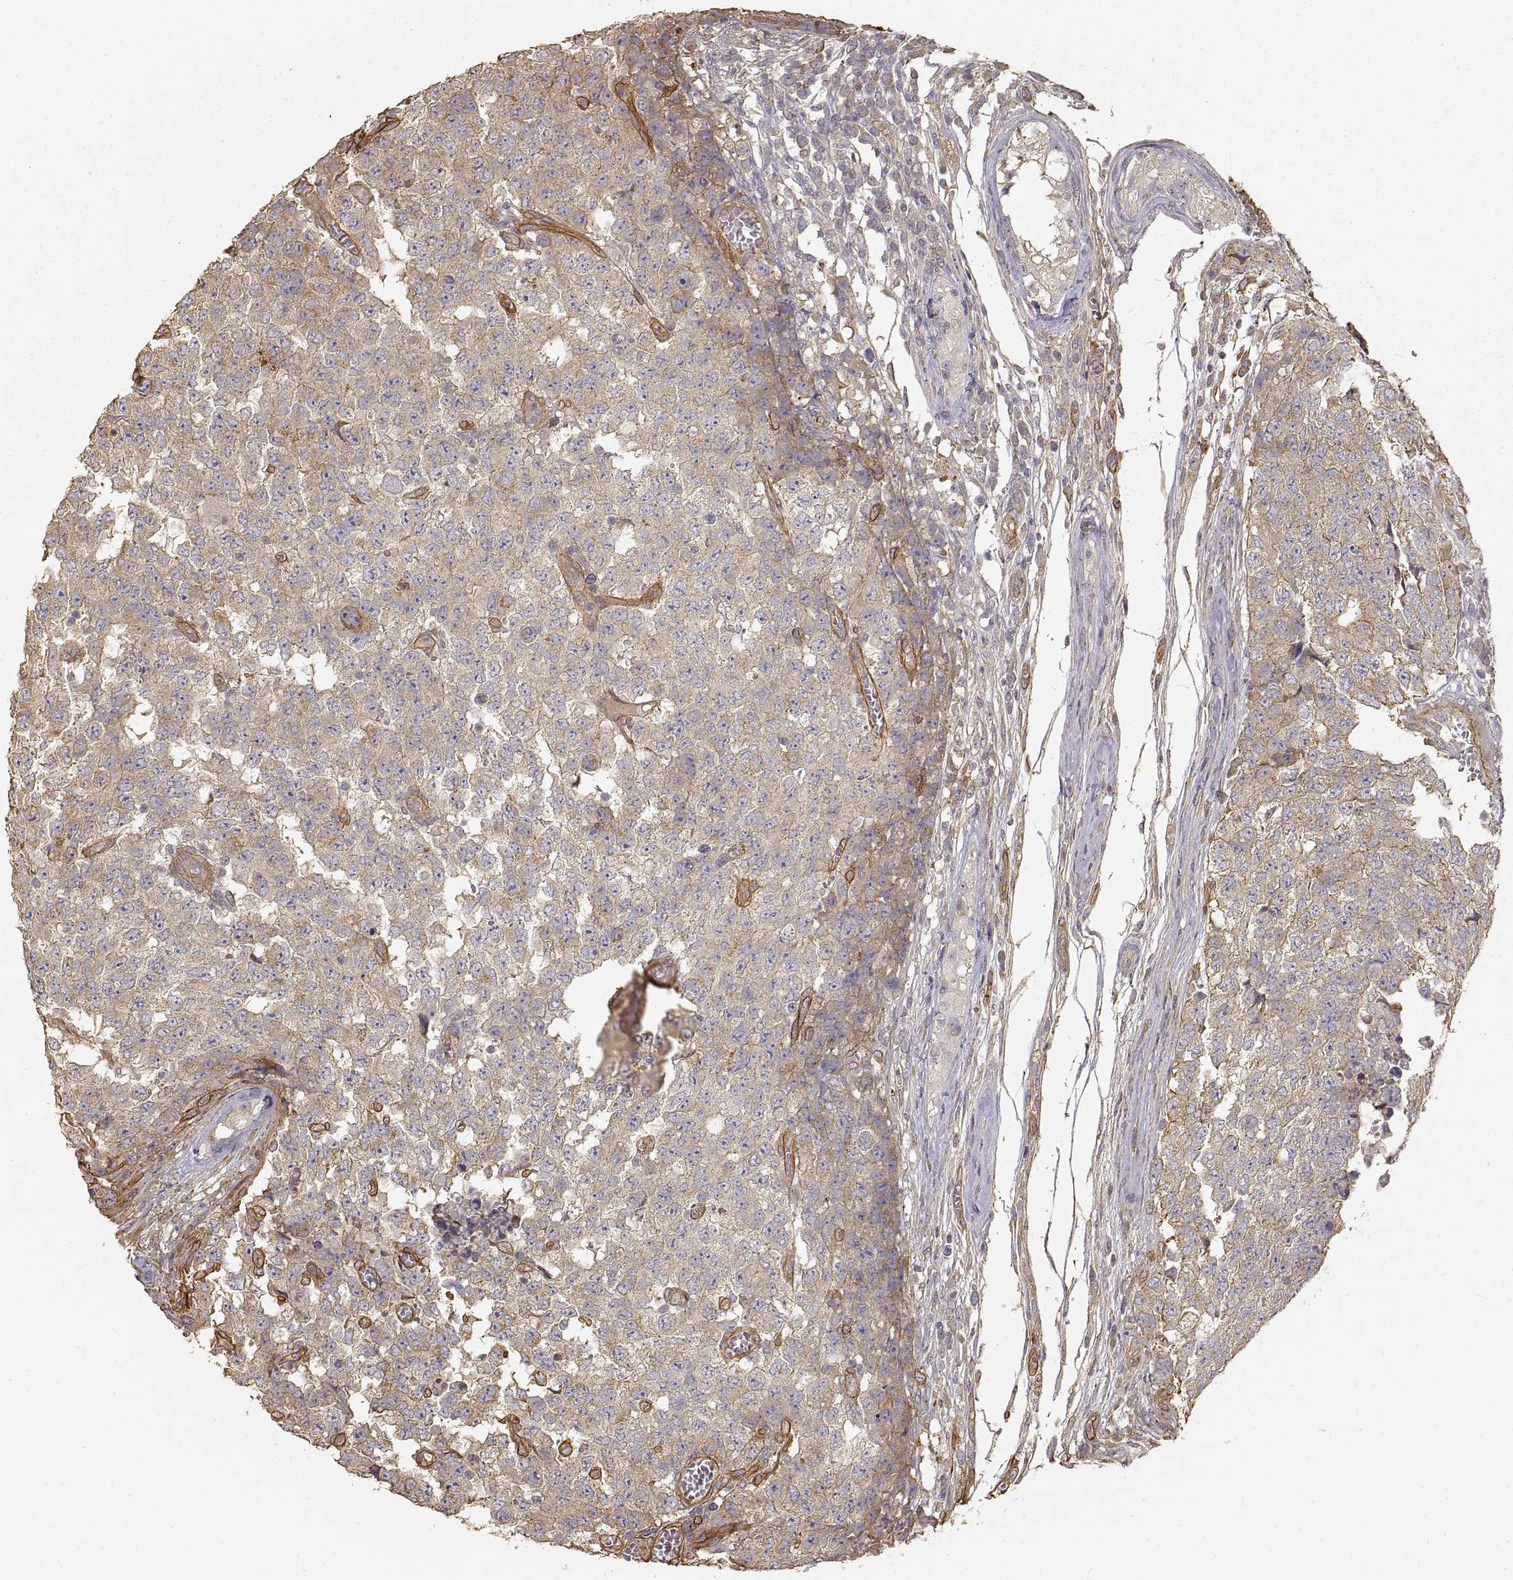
{"staining": {"intensity": "weak", "quantity": ">75%", "location": "cytoplasmic/membranous"}, "tissue": "testis cancer", "cell_type": "Tumor cells", "image_type": "cancer", "snomed": [{"axis": "morphology", "description": "Carcinoma, Embryonal, NOS"}, {"axis": "topography", "description": "Testis"}], "caption": "Immunohistochemistry of embryonal carcinoma (testis) reveals low levels of weak cytoplasmic/membranous staining in approximately >75% of tumor cells.", "gene": "LAMA4", "patient": {"sex": "male", "age": 23}}